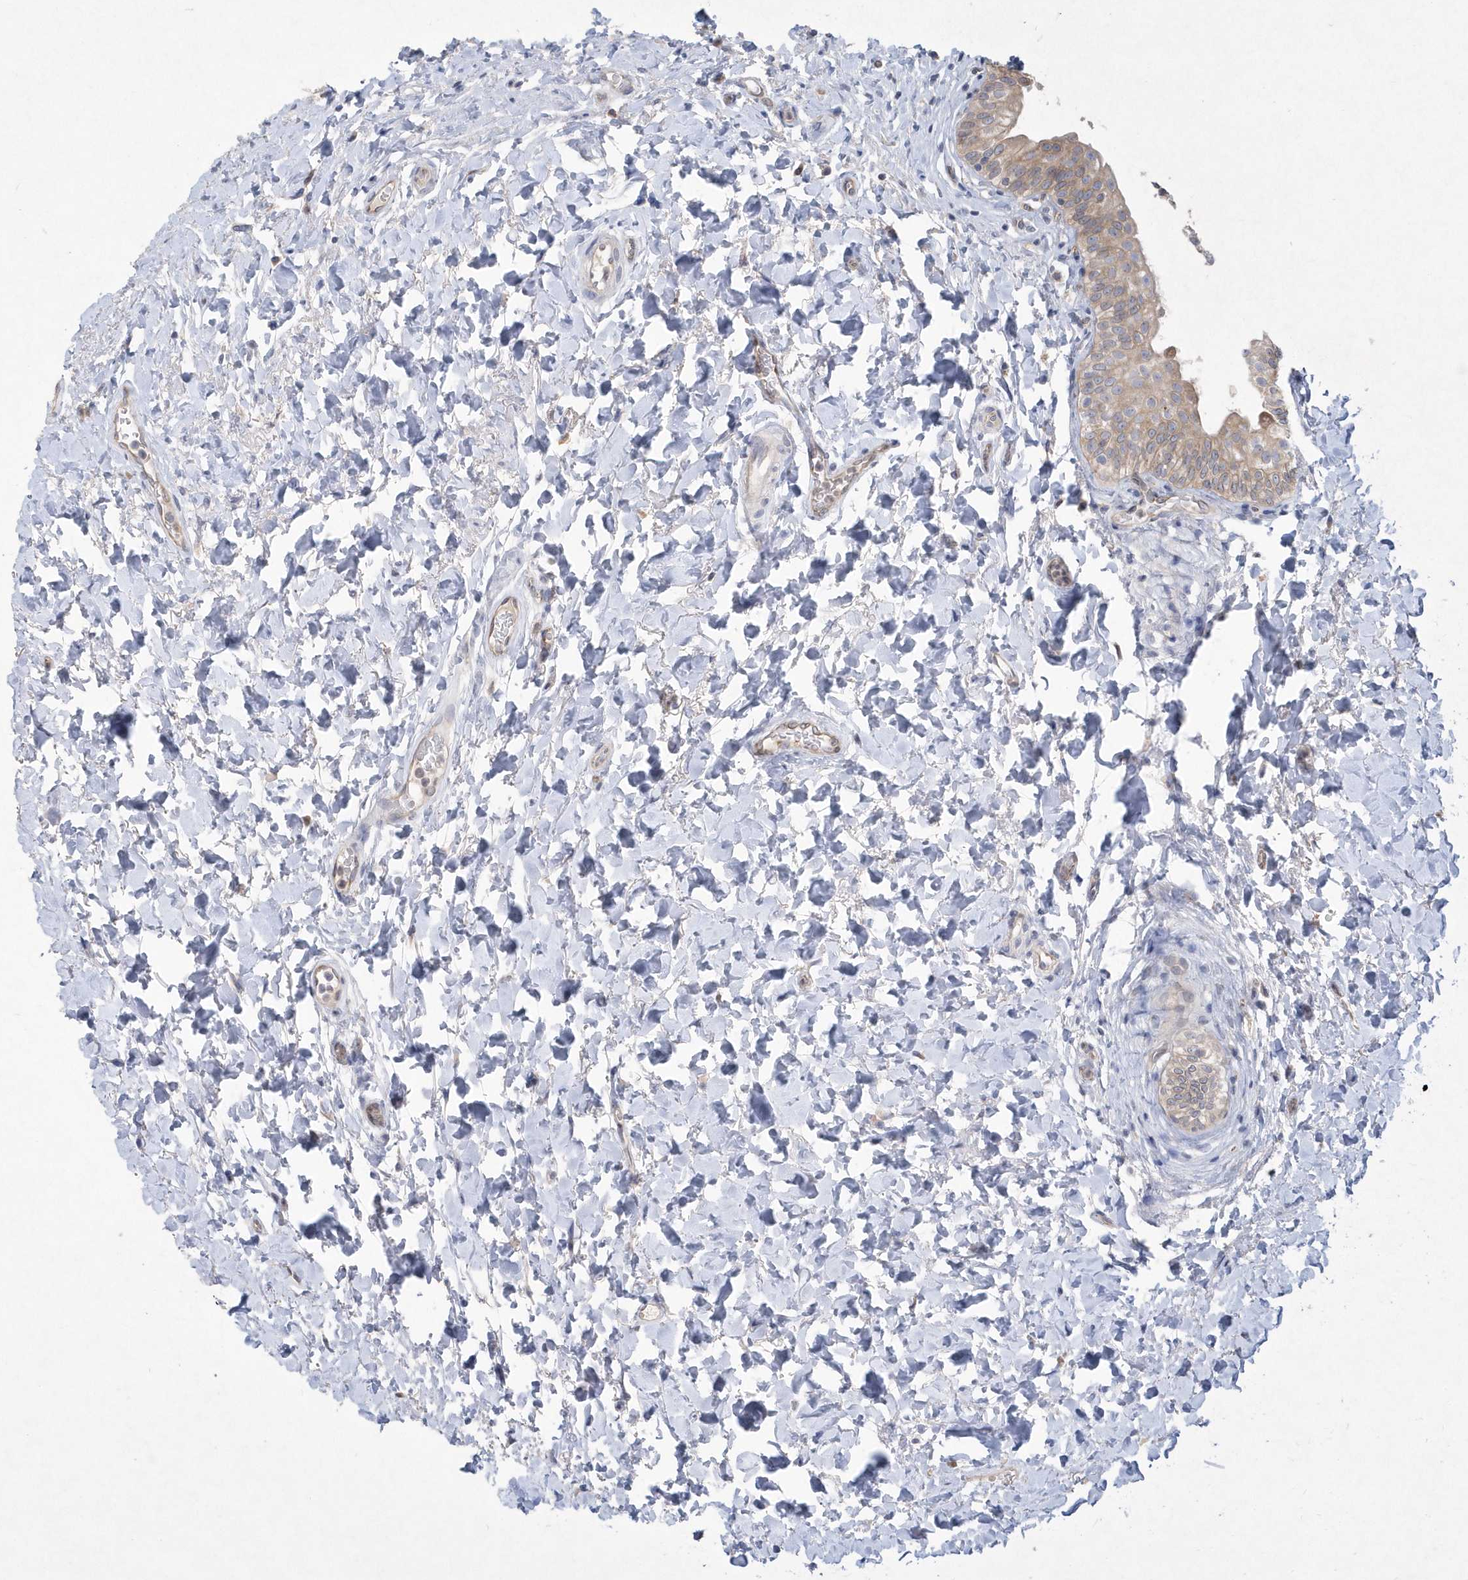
{"staining": {"intensity": "moderate", "quantity": "25%-75%", "location": "cytoplasmic/membranous"}, "tissue": "urinary bladder", "cell_type": "Urothelial cells", "image_type": "normal", "snomed": [{"axis": "morphology", "description": "Normal tissue, NOS"}, {"axis": "topography", "description": "Urinary bladder"}], "caption": "Protein expression analysis of normal urinary bladder demonstrates moderate cytoplasmic/membranous expression in approximately 25%-75% of urothelial cells. The staining is performed using DAB (3,3'-diaminobenzidine) brown chromogen to label protein expression. The nuclei are counter-stained blue using hematoxylin.", "gene": "DGAT1", "patient": {"sex": "male", "age": 83}}